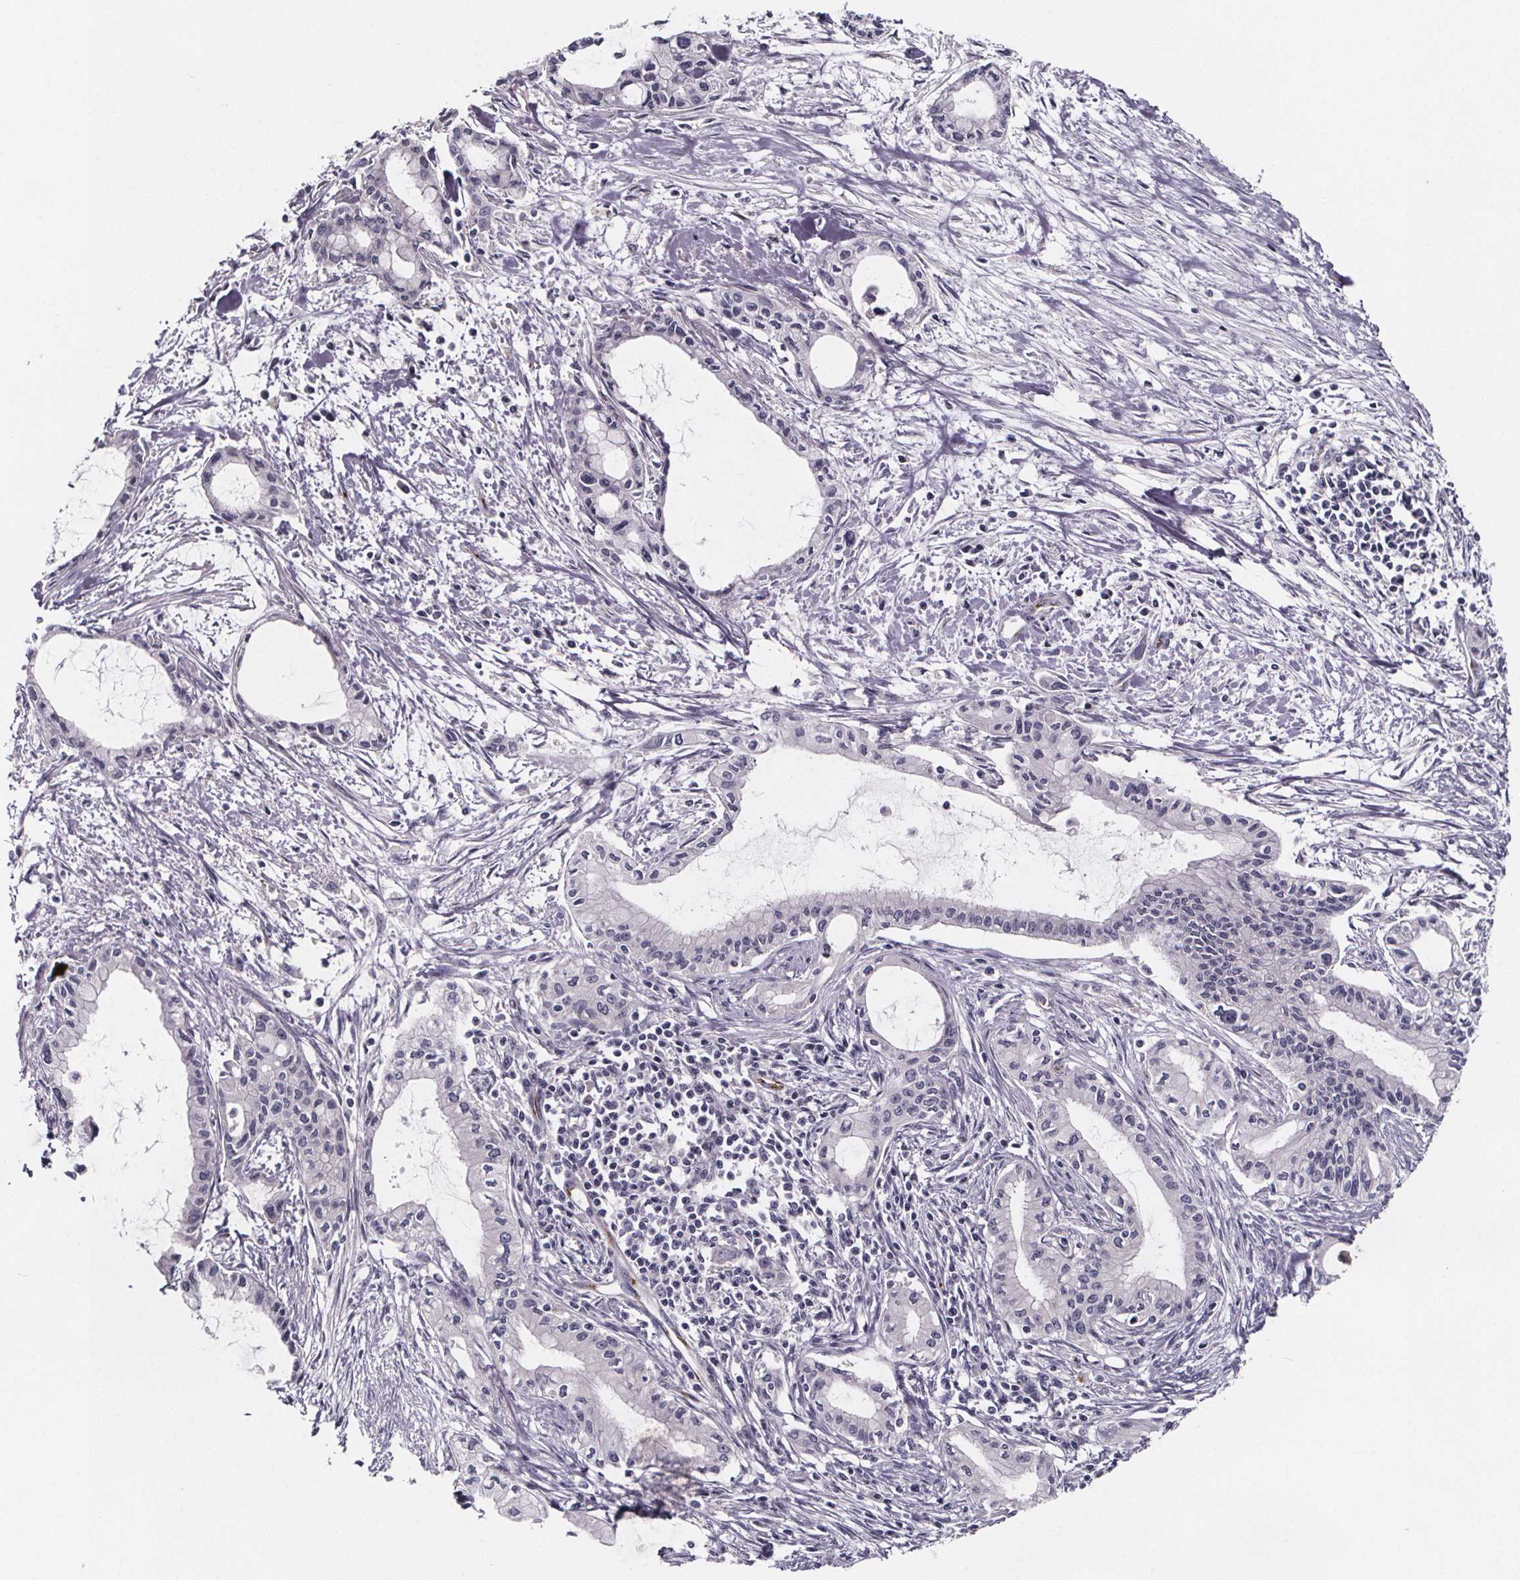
{"staining": {"intensity": "negative", "quantity": "none", "location": "none"}, "tissue": "pancreatic cancer", "cell_type": "Tumor cells", "image_type": "cancer", "snomed": [{"axis": "morphology", "description": "Adenocarcinoma, NOS"}, {"axis": "topography", "description": "Pancreas"}], "caption": "The histopathology image displays no staining of tumor cells in pancreatic cancer.", "gene": "NDST1", "patient": {"sex": "male", "age": 48}}